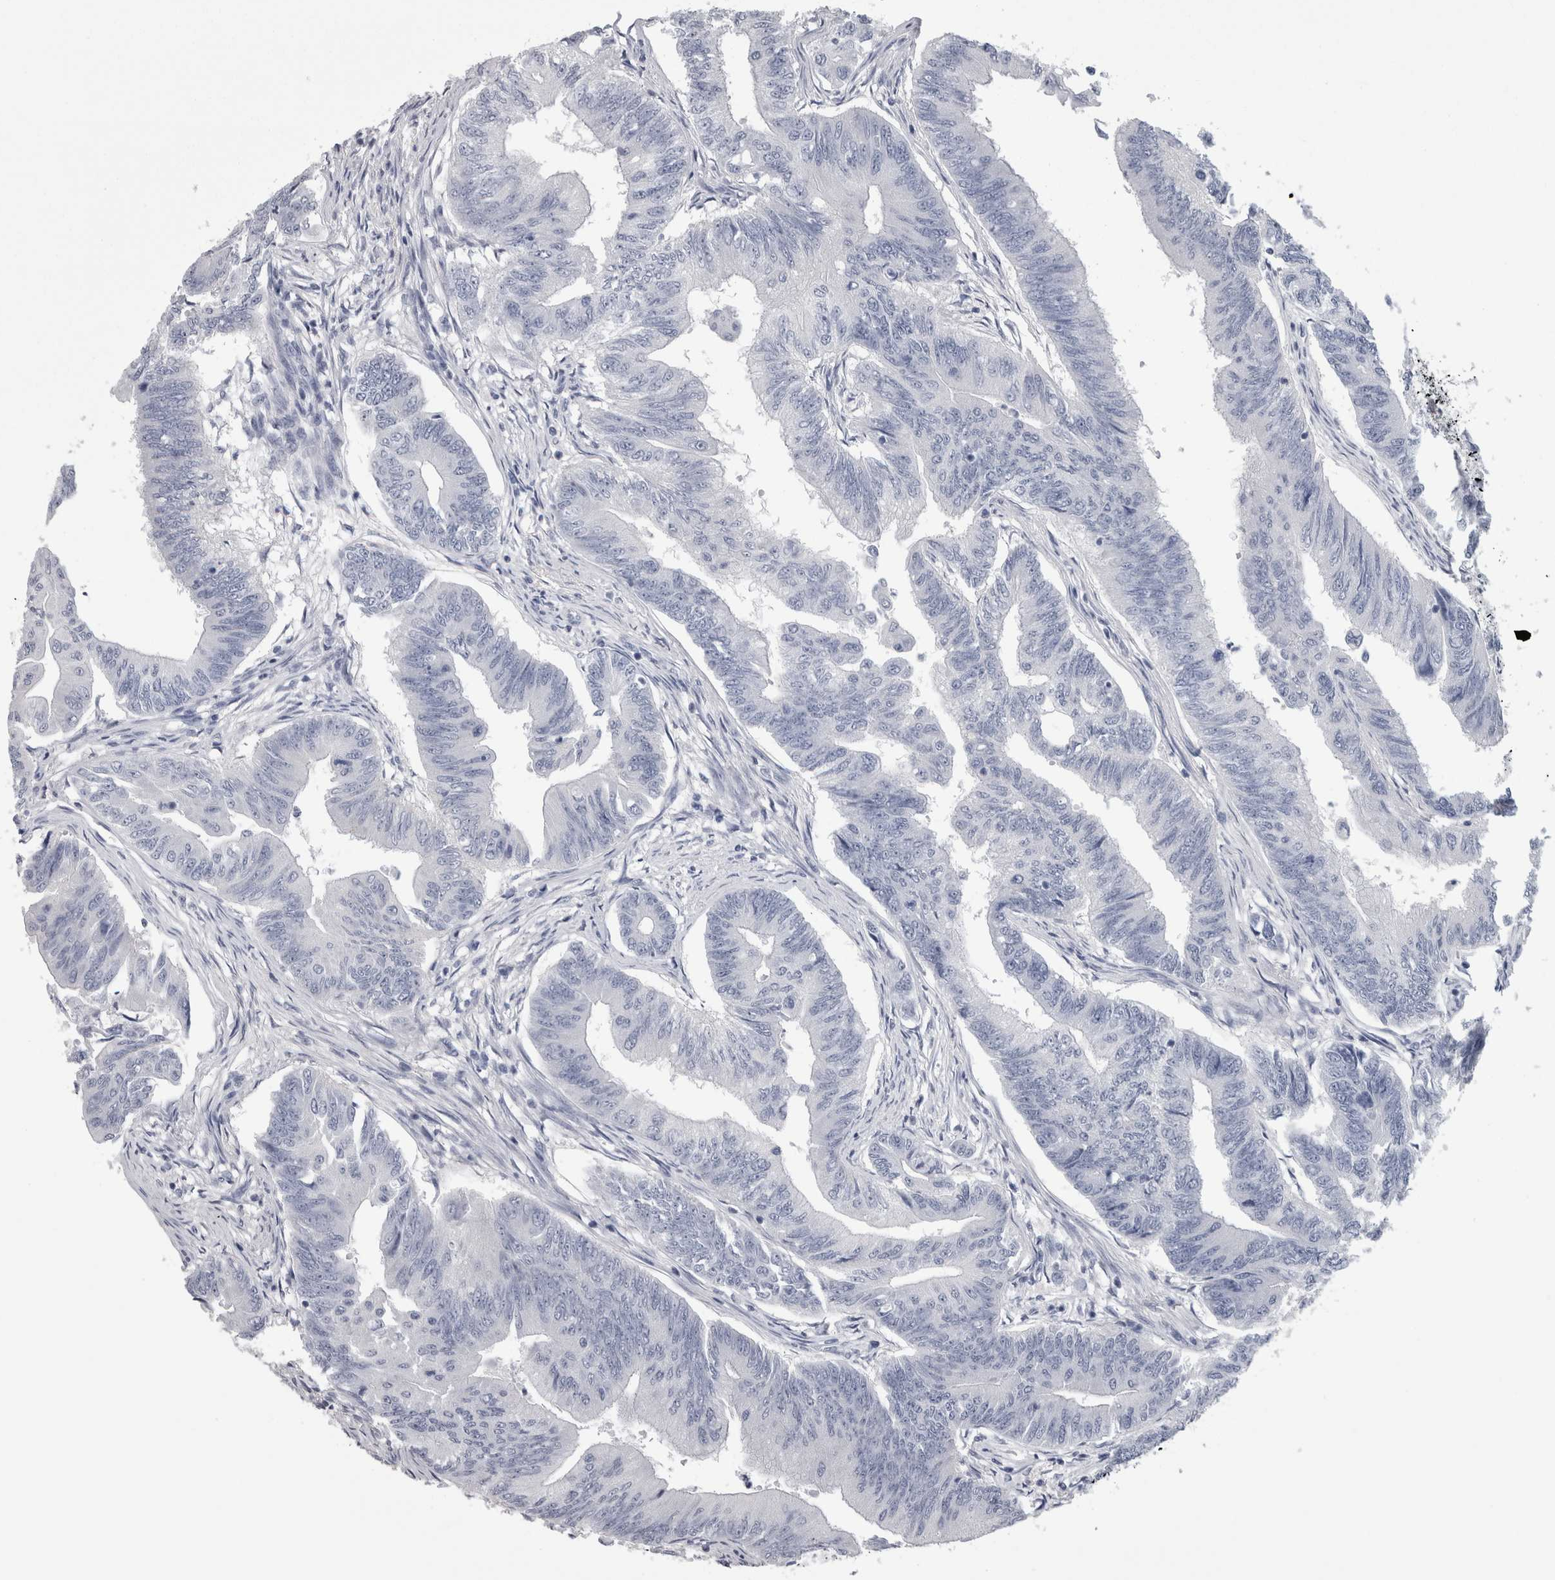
{"staining": {"intensity": "negative", "quantity": "none", "location": "none"}, "tissue": "colorectal cancer", "cell_type": "Tumor cells", "image_type": "cancer", "snomed": [{"axis": "morphology", "description": "Adenoma, NOS"}, {"axis": "morphology", "description": "Adenocarcinoma, NOS"}, {"axis": "topography", "description": "Colon"}], "caption": "This is an immunohistochemistry photomicrograph of human colorectal cancer (adenocarcinoma). There is no positivity in tumor cells.", "gene": "AFMID", "patient": {"sex": "male", "age": 79}}